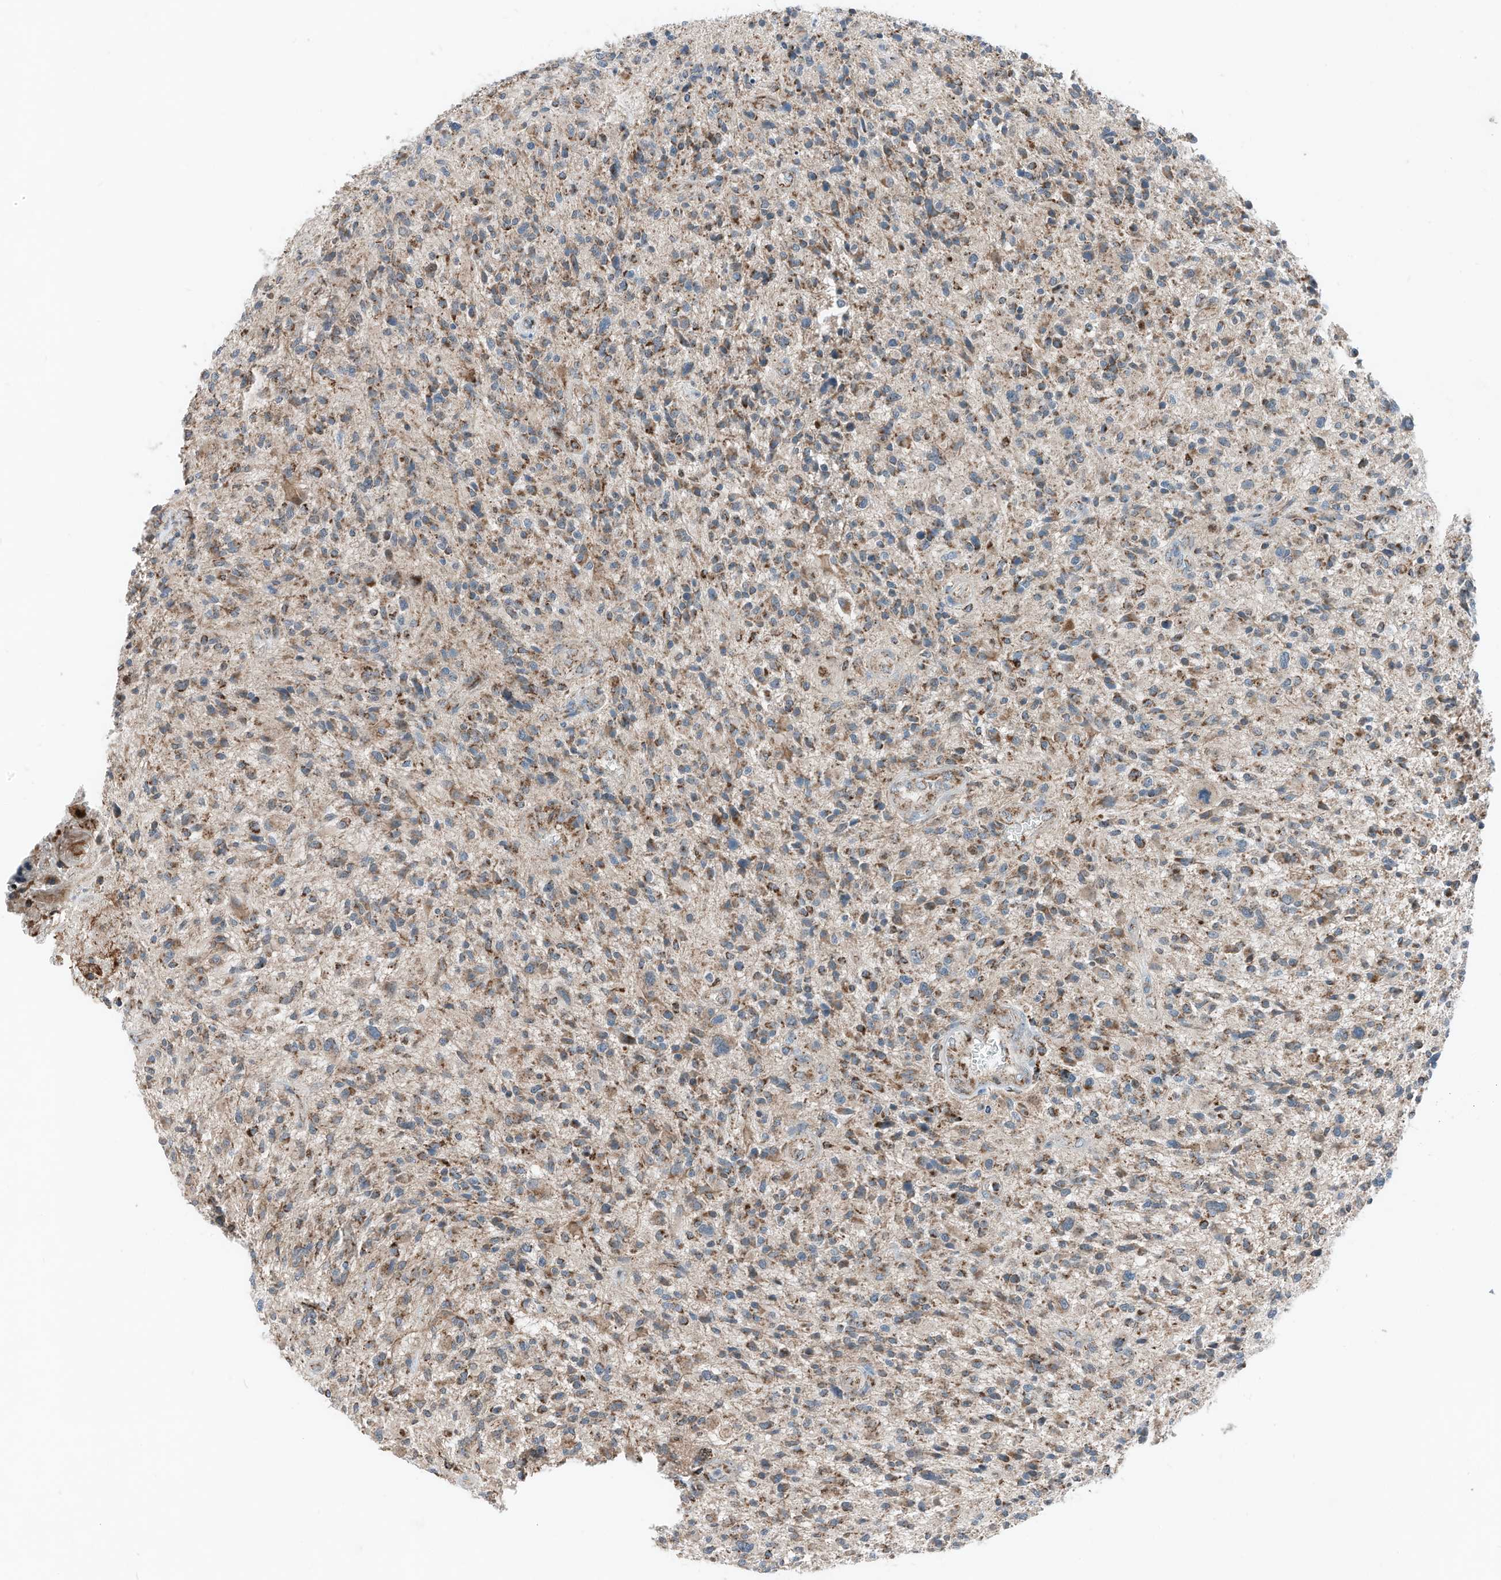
{"staining": {"intensity": "moderate", "quantity": "25%-75%", "location": "cytoplasmic/membranous"}, "tissue": "glioma", "cell_type": "Tumor cells", "image_type": "cancer", "snomed": [{"axis": "morphology", "description": "Glioma, malignant, High grade"}, {"axis": "topography", "description": "Brain"}], "caption": "Immunohistochemistry of malignant high-grade glioma demonstrates medium levels of moderate cytoplasmic/membranous staining in approximately 25%-75% of tumor cells. (IHC, brightfield microscopy, high magnification).", "gene": "RMND1", "patient": {"sex": "male", "age": 47}}